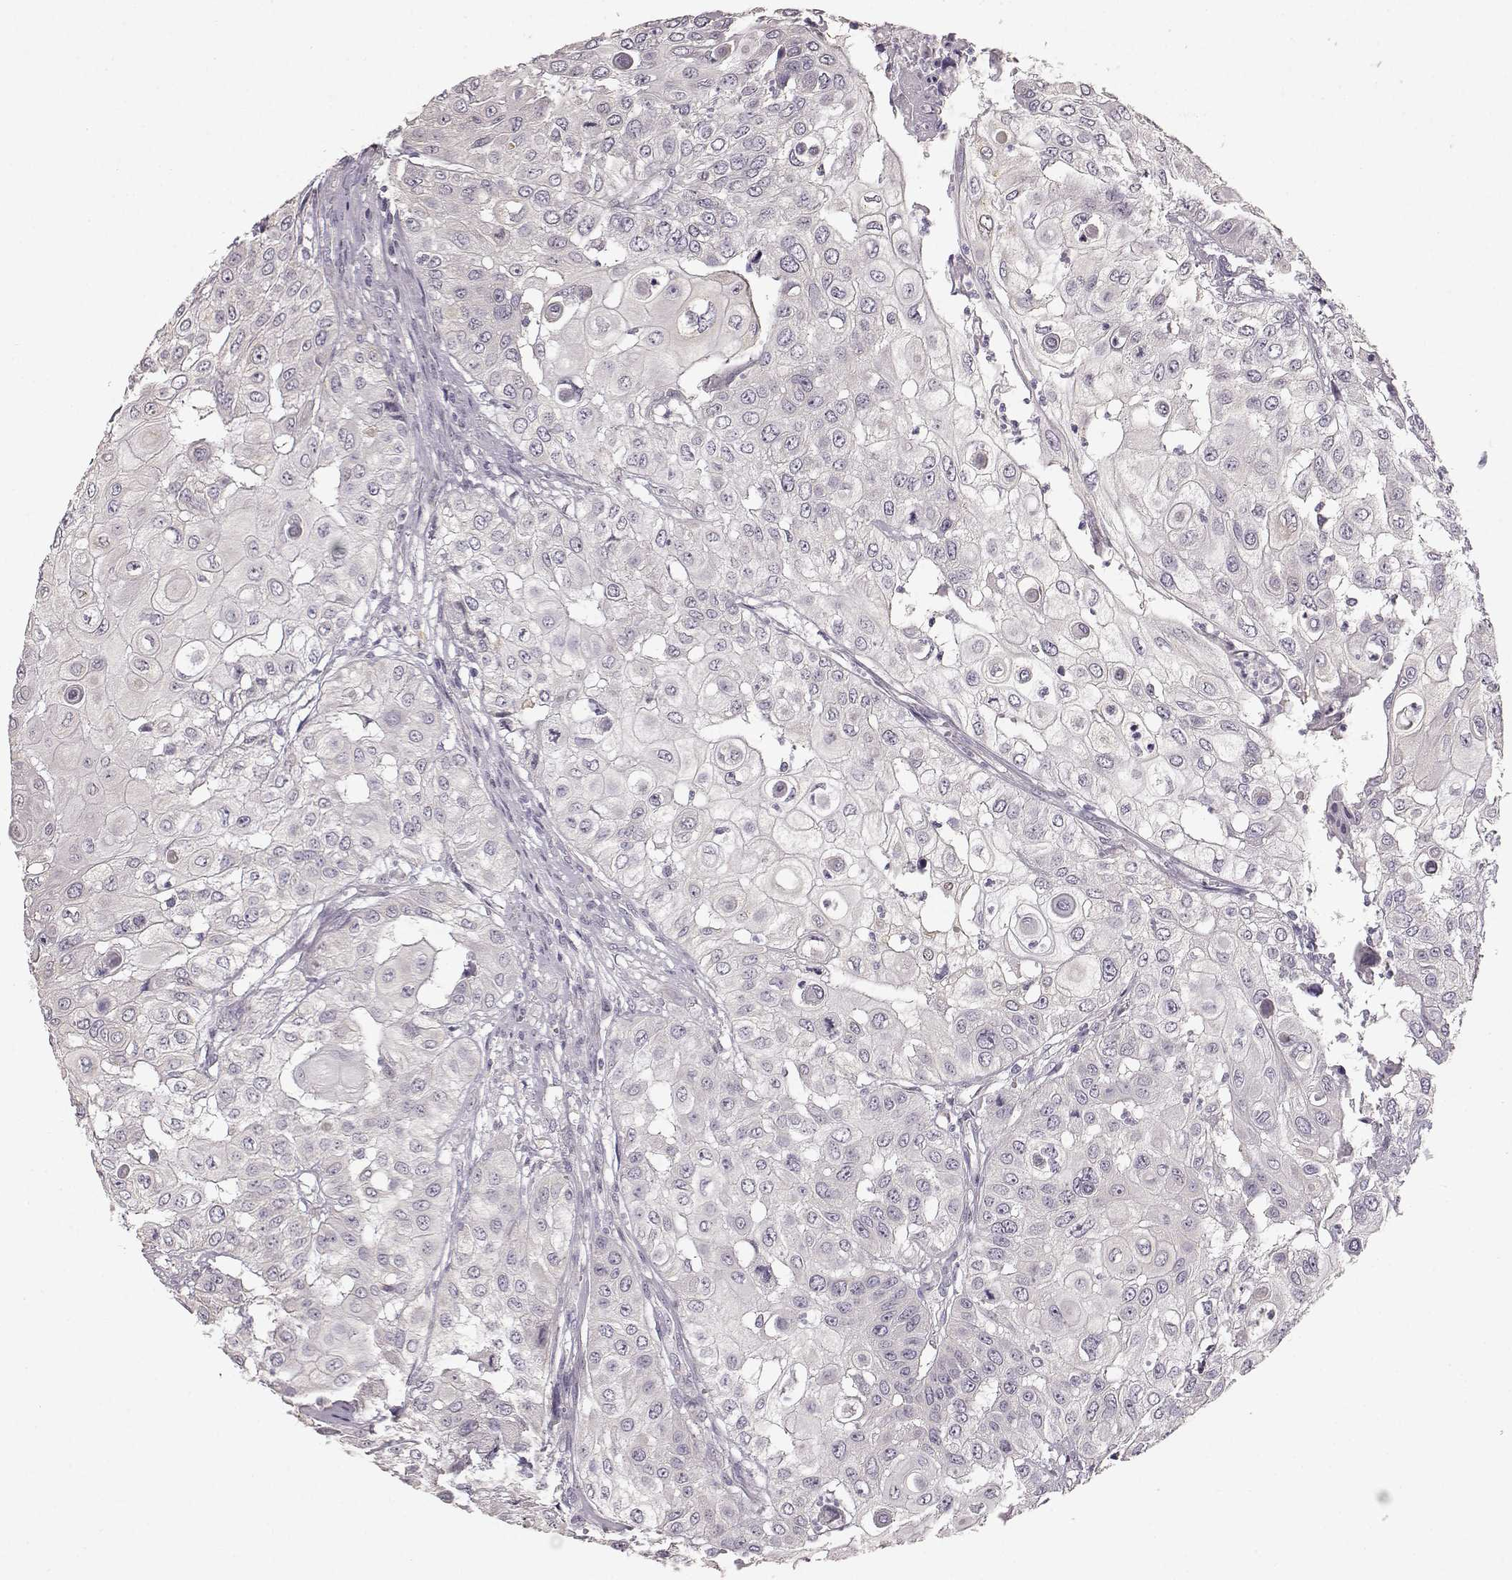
{"staining": {"intensity": "negative", "quantity": "none", "location": "none"}, "tissue": "urothelial cancer", "cell_type": "Tumor cells", "image_type": "cancer", "snomed": [{"axis": "morphology", "description": "Urothelial carcinoma, High grade"}, {"axis": "topography", "description": "Urinary bladder"}], "caption": "Immunohistochemistry photomicrograph of neoplastic tissue: urothelial cancer stained with DAB exhibits no significant protein expression in tumor cells.", "gene": "GPR50", "patient": {"sex": "female", "age": 79}}